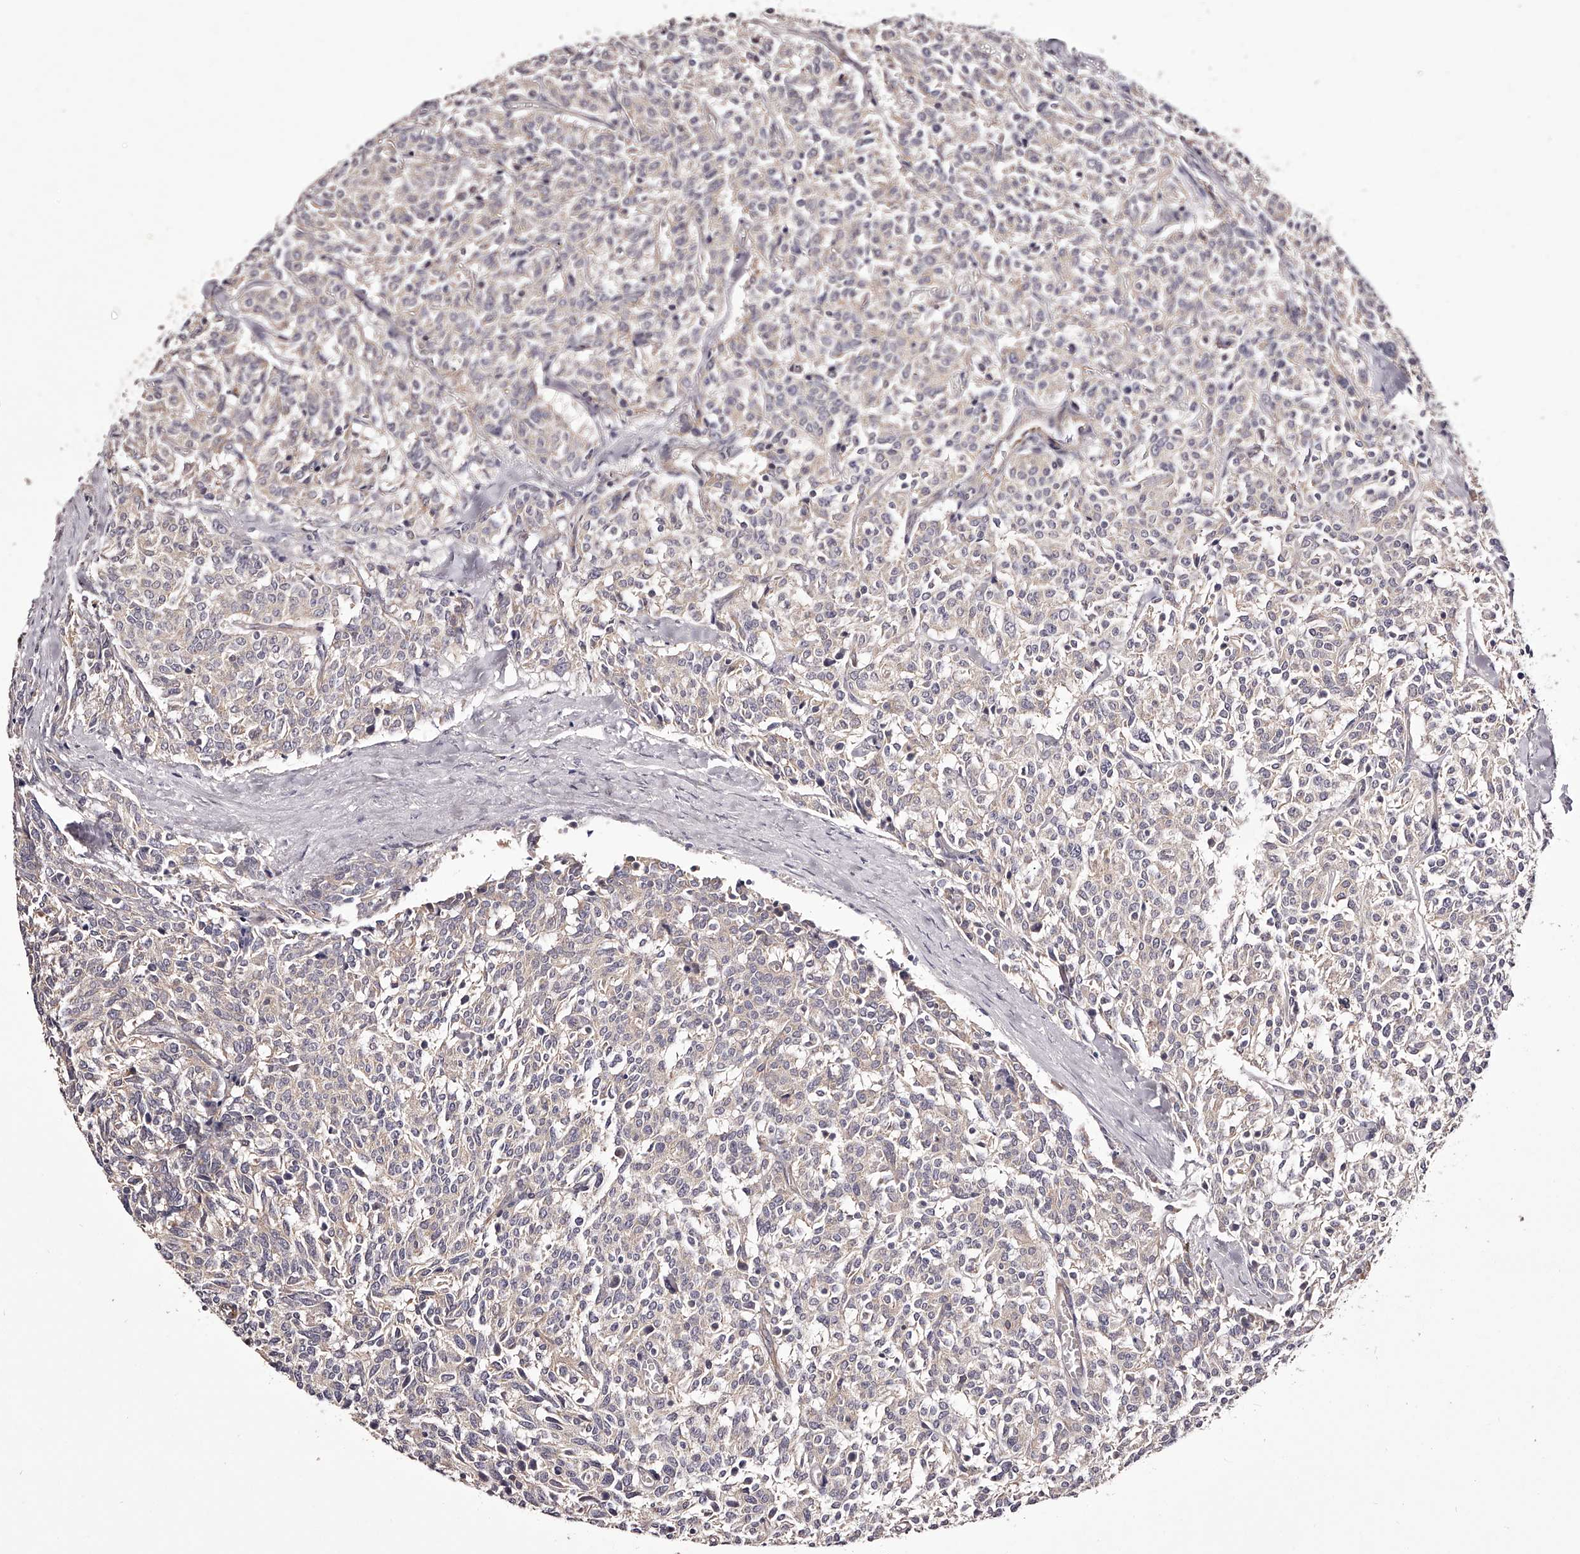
{"staining": {"intensity": "weak", "quantity": "25%-75%", "location": "cytoplasmic/membranous"}, "tissue": "carcinoid", "cell_type": "Tumor cells", "image_type": "cancer", "snomed": [{"axis": "morphology", "description": "Carcinoid, malignant, NOS"}, {"axis": "topography", "description": "Lung"}], "caption": "There is low levels of weak cytoplasmic/membranous staining in tumor cells of carcinoid, as demonstrated by immunohistochemical staining (brown color).", "gene": "ODF2L", "patient": {"sex": "female", "age": 46}}